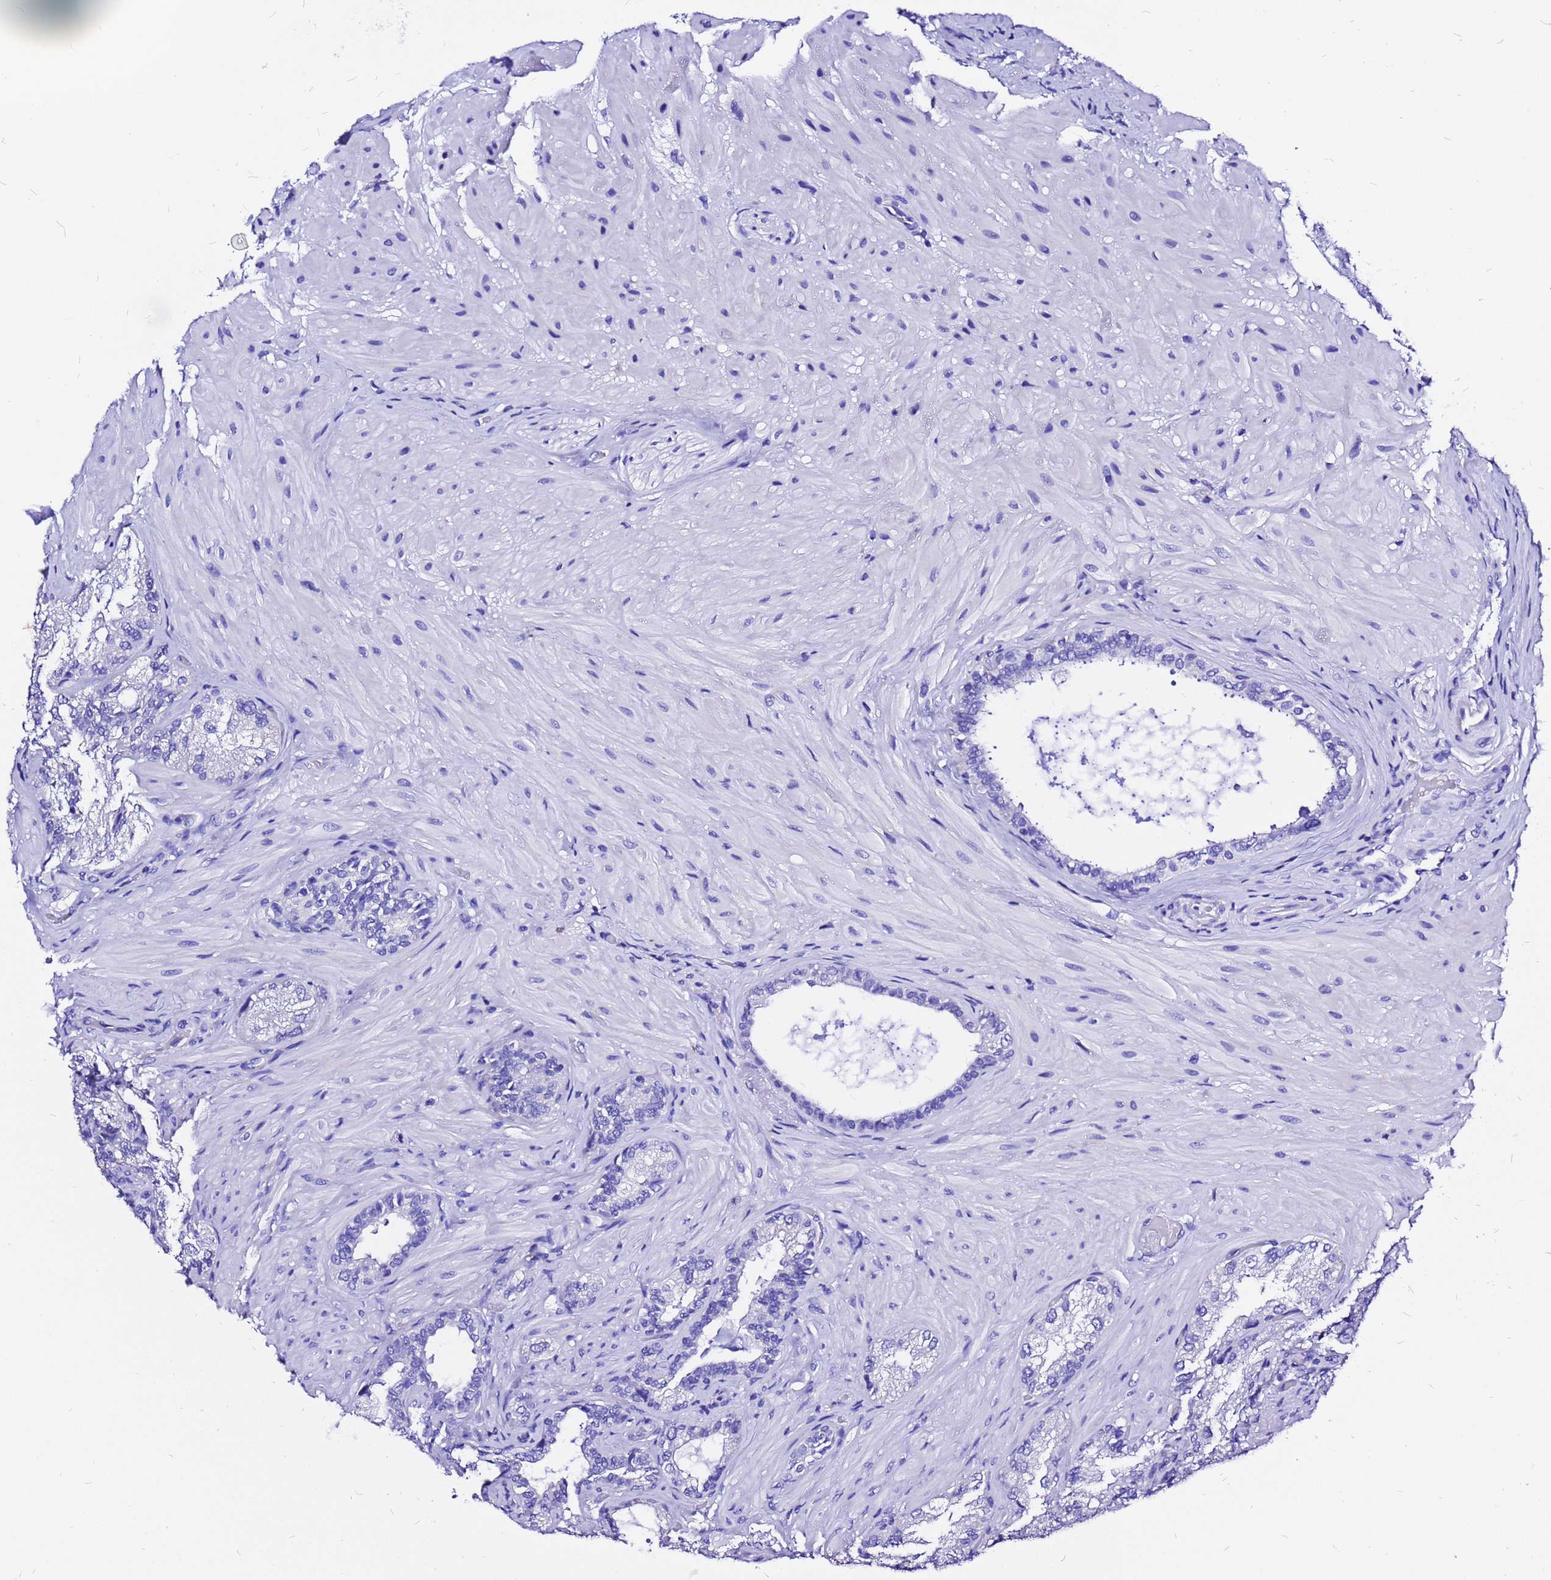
{"staining": {"intensity": "negative", "quantity": "none", "location": "none"}, "tissue": "seminal vesicle", "cell_type": "Glandular cells", "image_type": "normal", "snomed": [{"axis": "morphology", "description": "Normal tissue, NOS"}, {"axis": "topography", "description": "Prostate and seminal vesicle, NOS"}, {"axis": "topography", "description": "Prostate"}, {"axis": "topography", "description": "Seminal veicle"}], "caption": "DAB (3,3'-diaminobenzidine) immunohistochemical staining of normal human seminal vesicle demonstrates no significant staining in glandular cells.", "gene": "HERC4", "patient": {"sex": "male", "age": 67}}